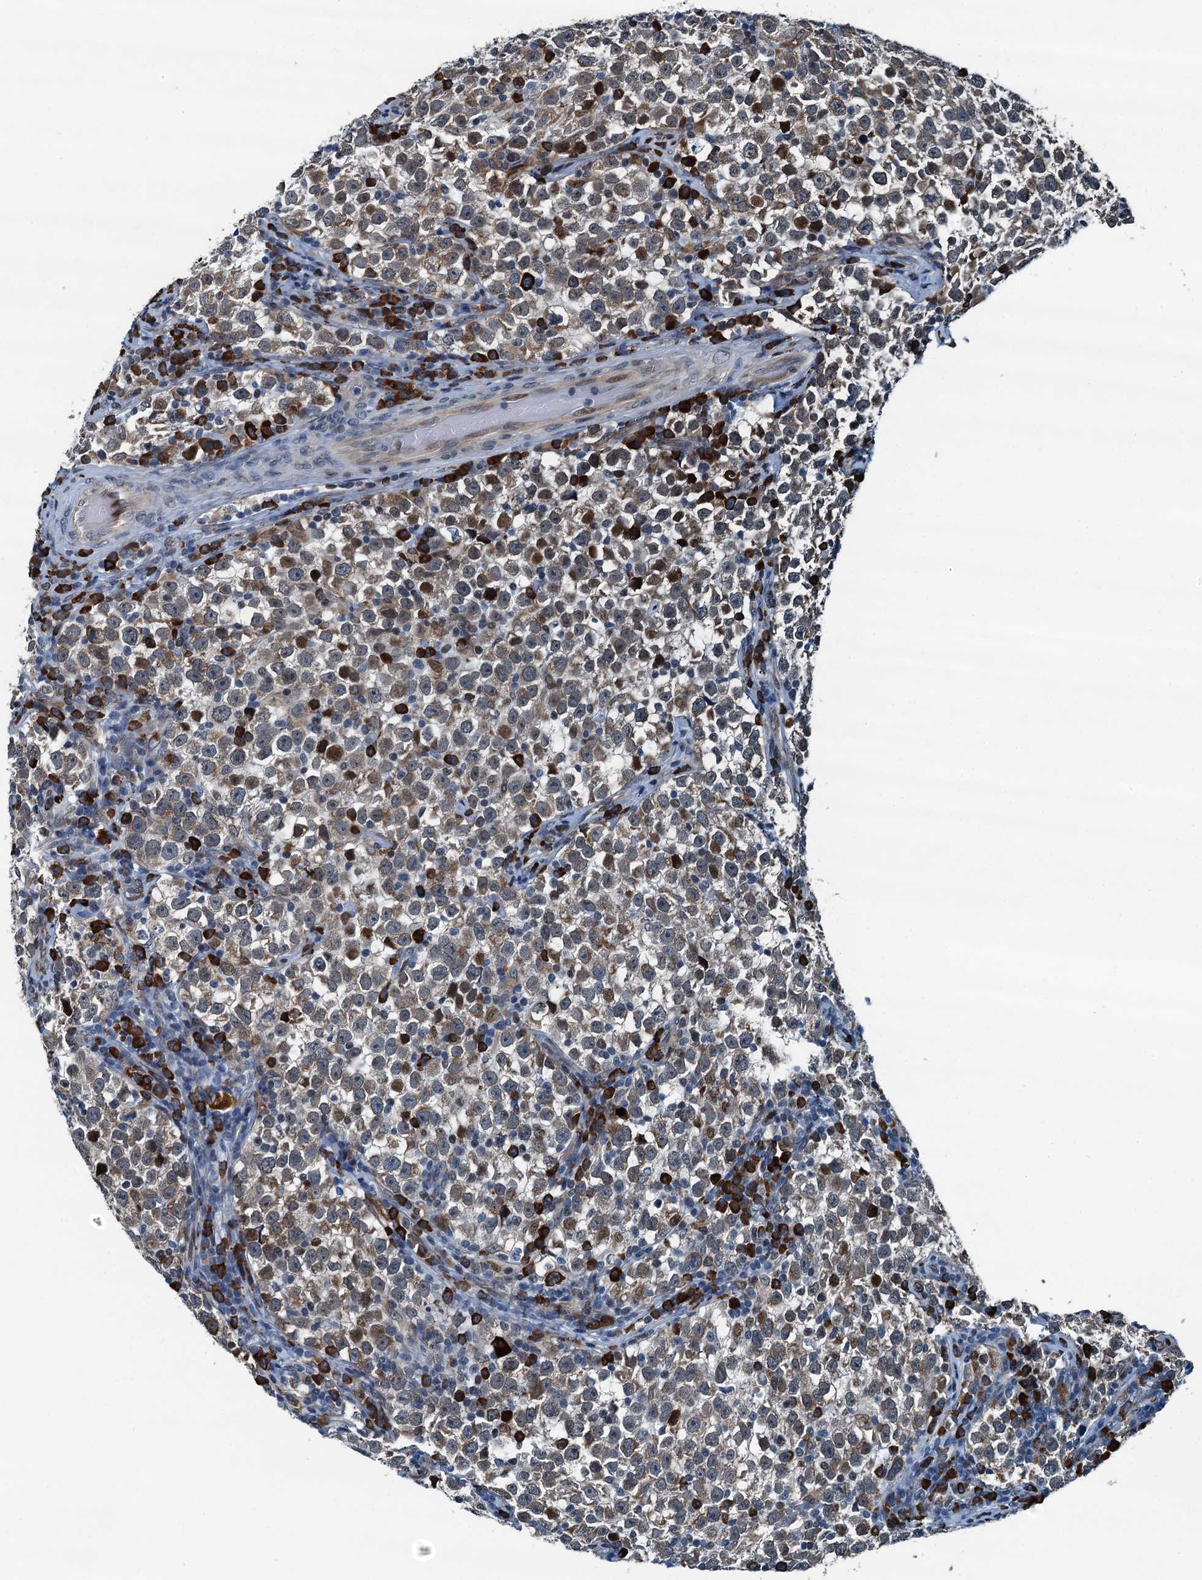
{"staining": {"intensity": "weak", "quantity": ">75%", "location": "cytoplasmic/membranous,nuclear"}, "tissue": "testis cancer", "cell_type": "Tumor cells", "image_type": "cancer", "snomed": [{"axis": "morphology", "description": "Normal tissue, NOS"}, {"axis": "morphology", "description": "Seminoma, NOS"}, {"axis": "topography", "description": "Testis"}], "caption": "Seminoma (testis) tissue shows weak cytoplasmic/membranous and nuclear expression in approximately >75% of tumor cells, visualized by immunohistochemistry. The protein of interest is stained brown, and the nuclei are stained in blue (DAB (3,3'-diaminobenzidine) IHC with brightfield microscopy, high magnification).", "gene": "TAMALIN", "patient": {"sex": "male", "age": 43}}